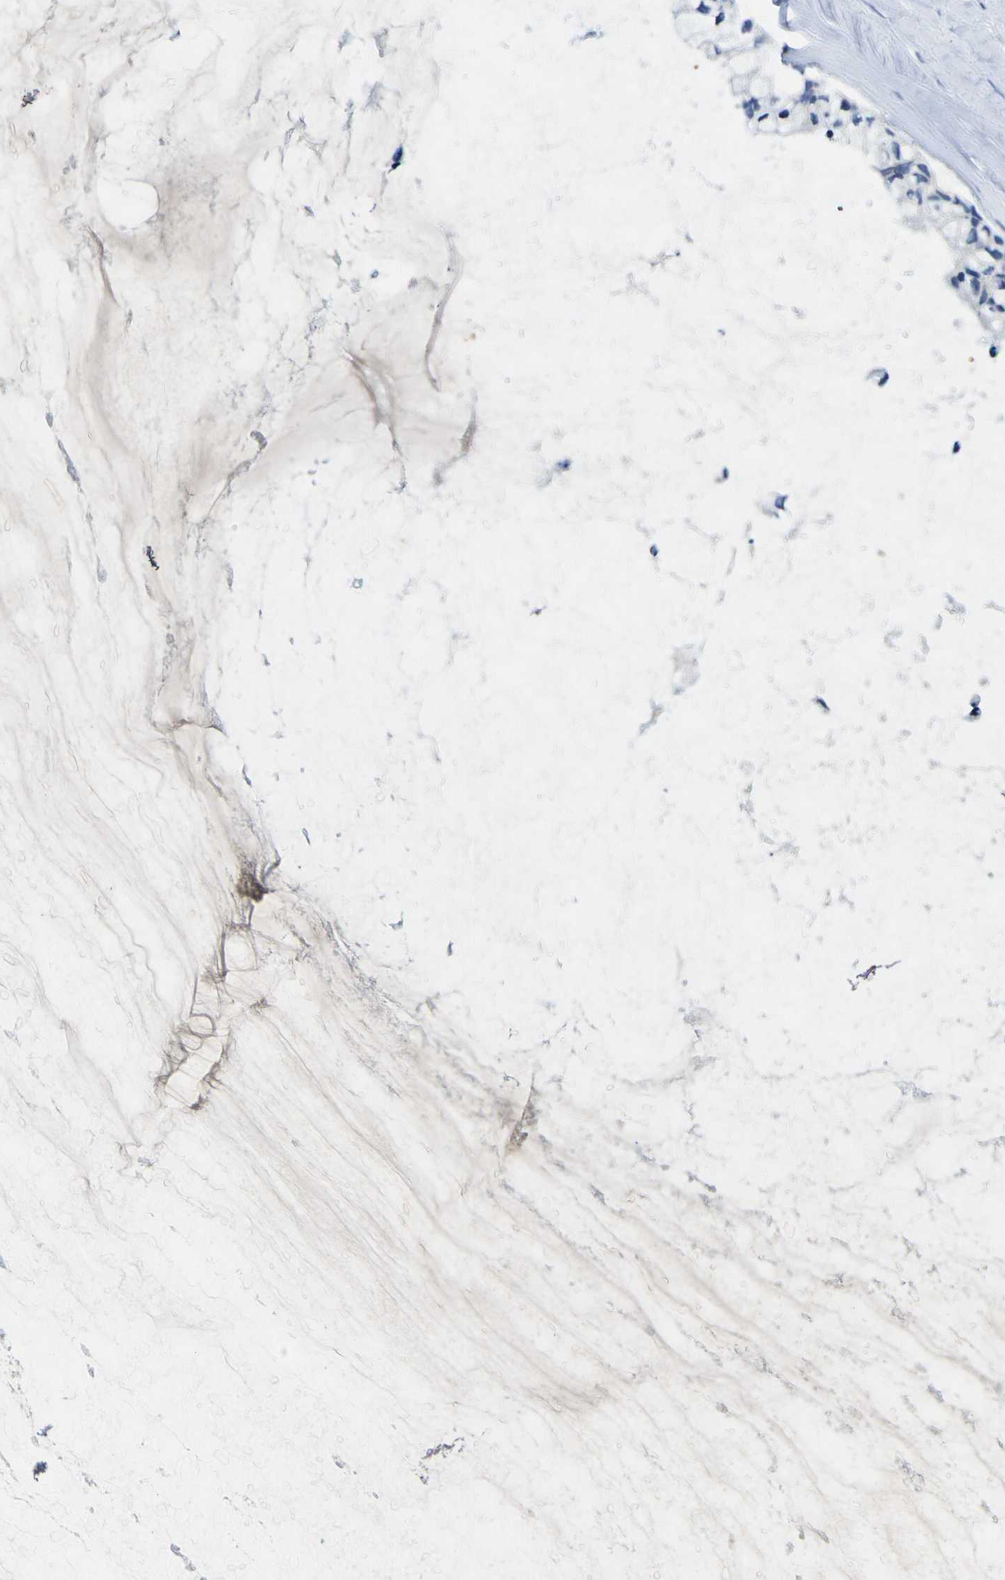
{"staining": {"intensity": "negative", "quantity": "none", "location": "none"}, "tissue": "ovarian cancer", "cell_type": "Tumor cells", "image_type": "cancer", "snomed": [{"axis": "morphology", "description": "Cystadenocarcinoma, mucinous, NOS"}, {"axis": "topography", "description": "Ovary"}], "caption": "Protein analysis of ovarian cancer shows no significant positivity in tumor cells.", "gene": "CRK", "patient": {"sex": "female", "age": 39}}